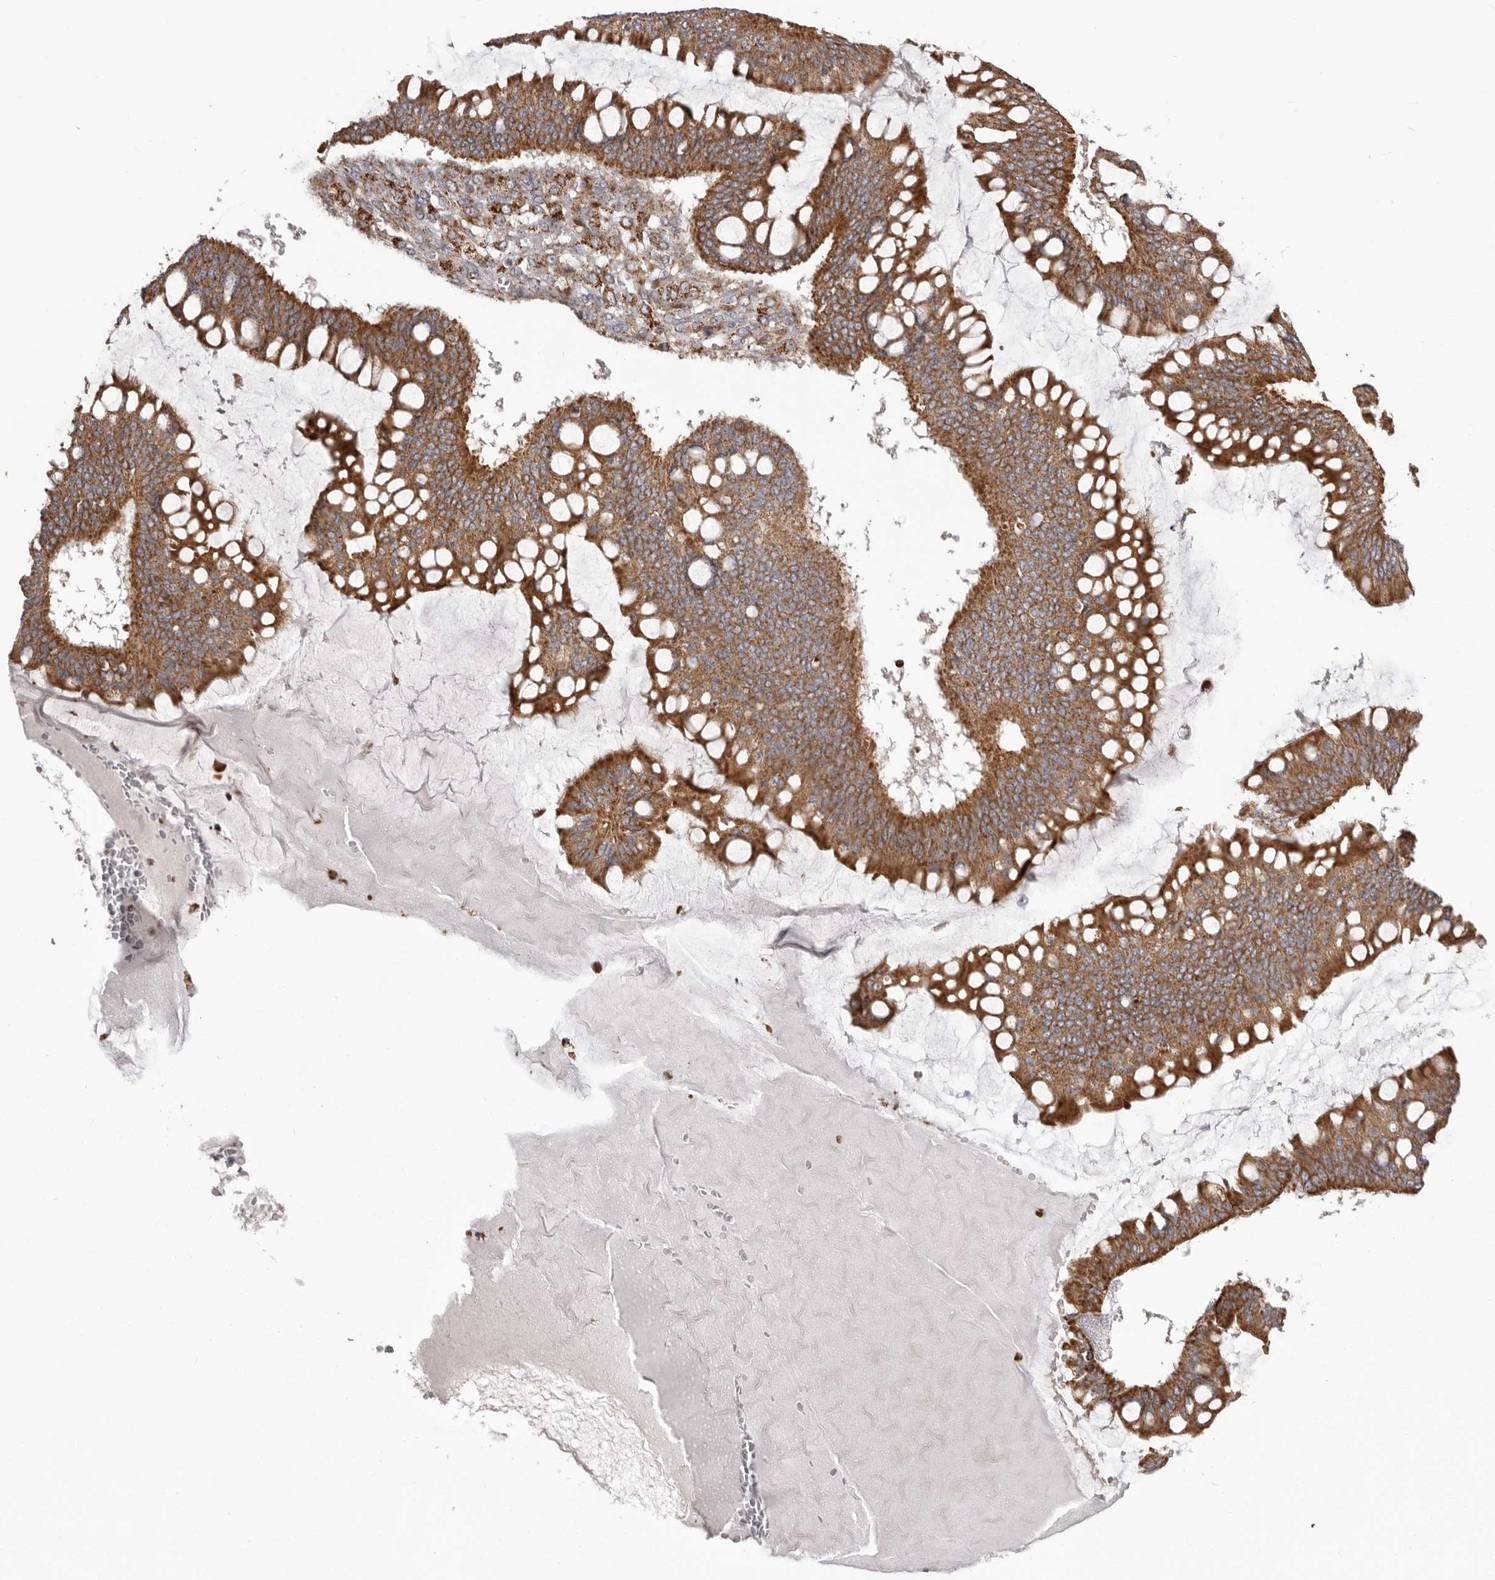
{"staining": {"intensity": "moderate", "quantity": ">75%", "location": "cytoplasmic/membranous"}, "tissue": "ovarian cancer", "cell_type": "Tumor cells", "image_type": "cancer", "snomed": [{"axis": "morphology", "description": "Cystadenocarcinoma, mucinous, NOS"}, {"axis": "topography", "description": "Ovary"}], "caption": "This micrograph shows IHC staining of ovarian cancer, with medium moderate cytoplasmic/membranous positivity in about >75% of tumor cells.", "gene": "NUP43", "patient": {"sex": "female", "age": 73}}